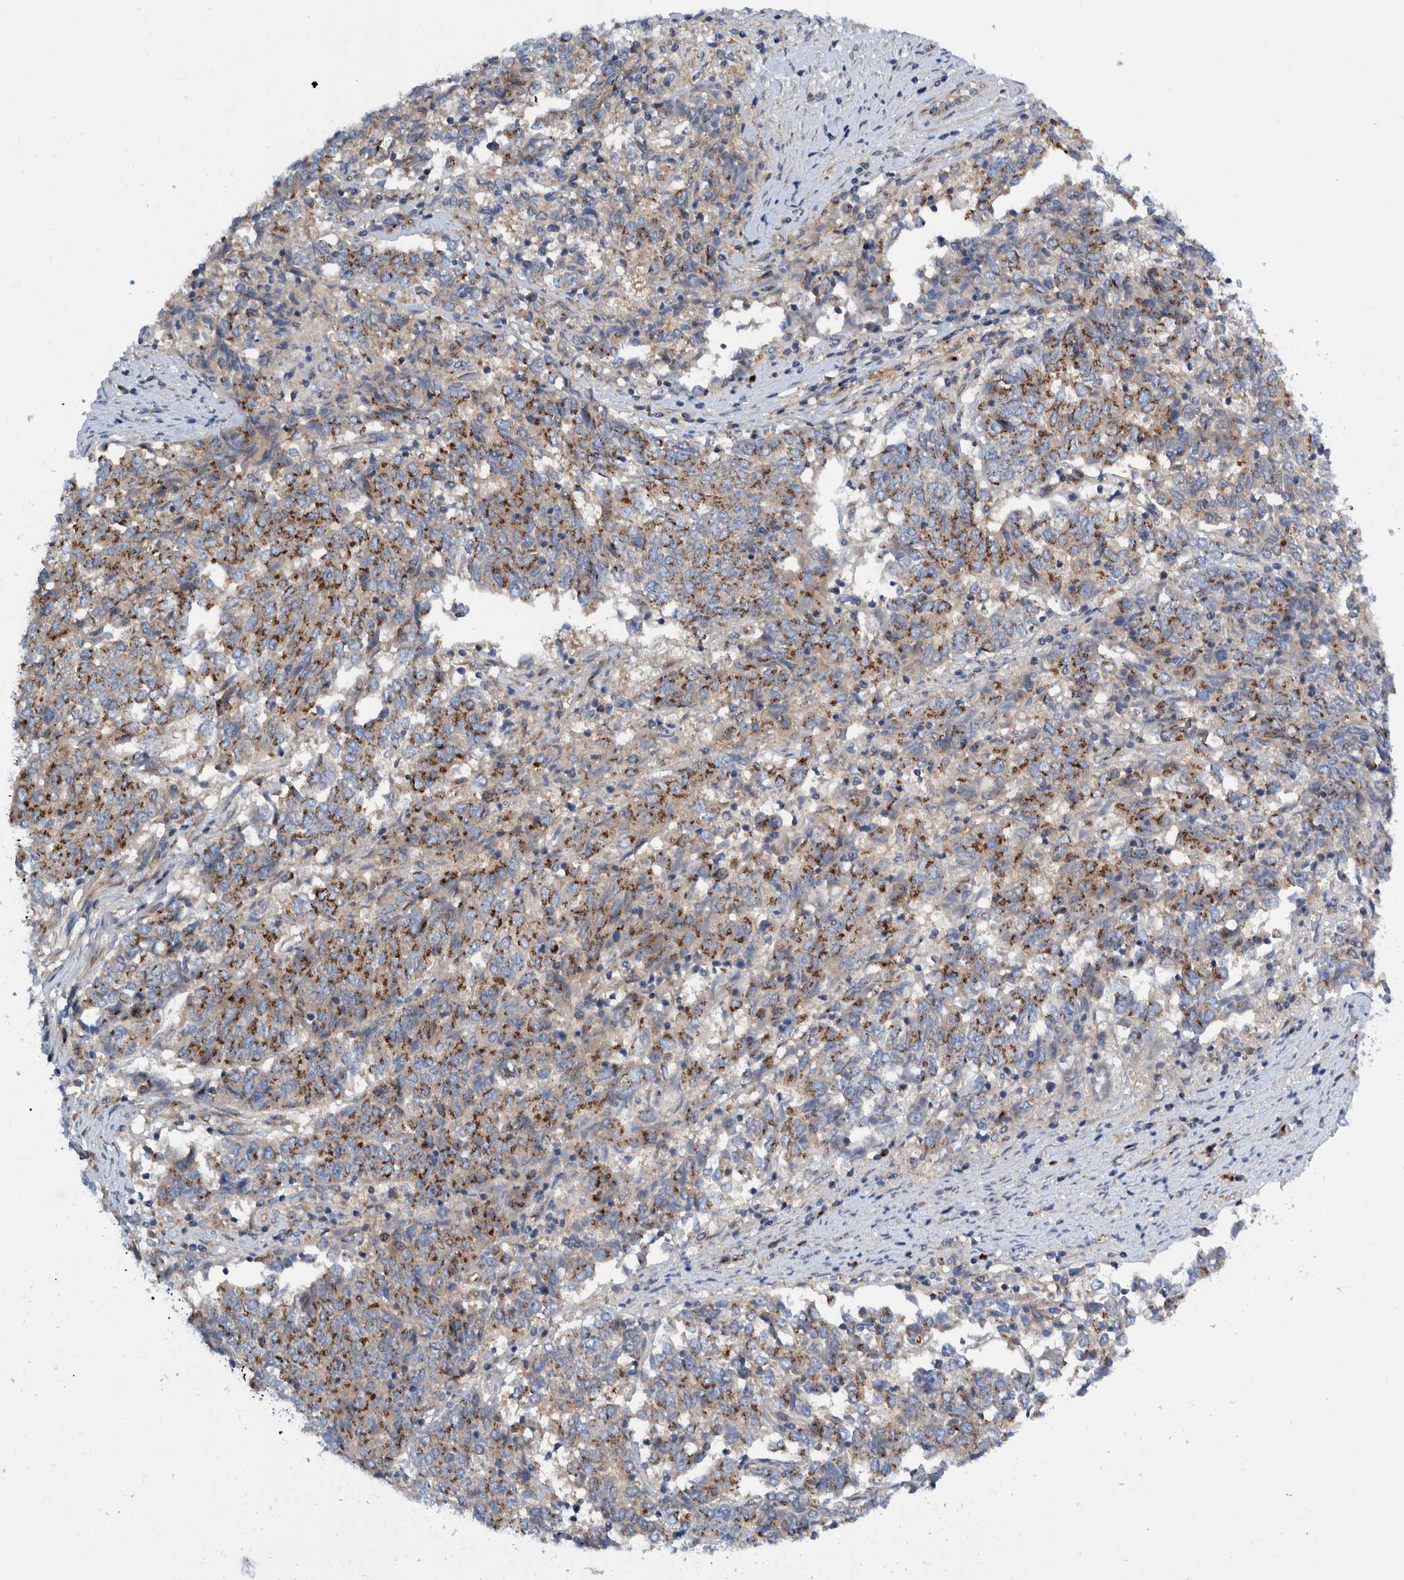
{"staining": {"intensity": "moderate", "quantity": ">75%", "location": "cytoplasmic/membranous"}, "tissue": "endometrial cancer", "cell_type": "Tumor cells", "image_type": "cancer", "snomed": [{"axis": "morphology", "description": "Adenocarcinoma, NOS"}, {"axis": "topography", "description": "Endometrium"}], "caption": "Immunohistochemical staining of endometrial adenocarcinoma reveals medium levels of moderate cytoplasmic/membranous protein expression in approximately >75% of tumor cells. (IHC, brightfield microscopy, high magnification).", "gene": "TRIM58", "patient": {"sex": "female", "age": 80}}